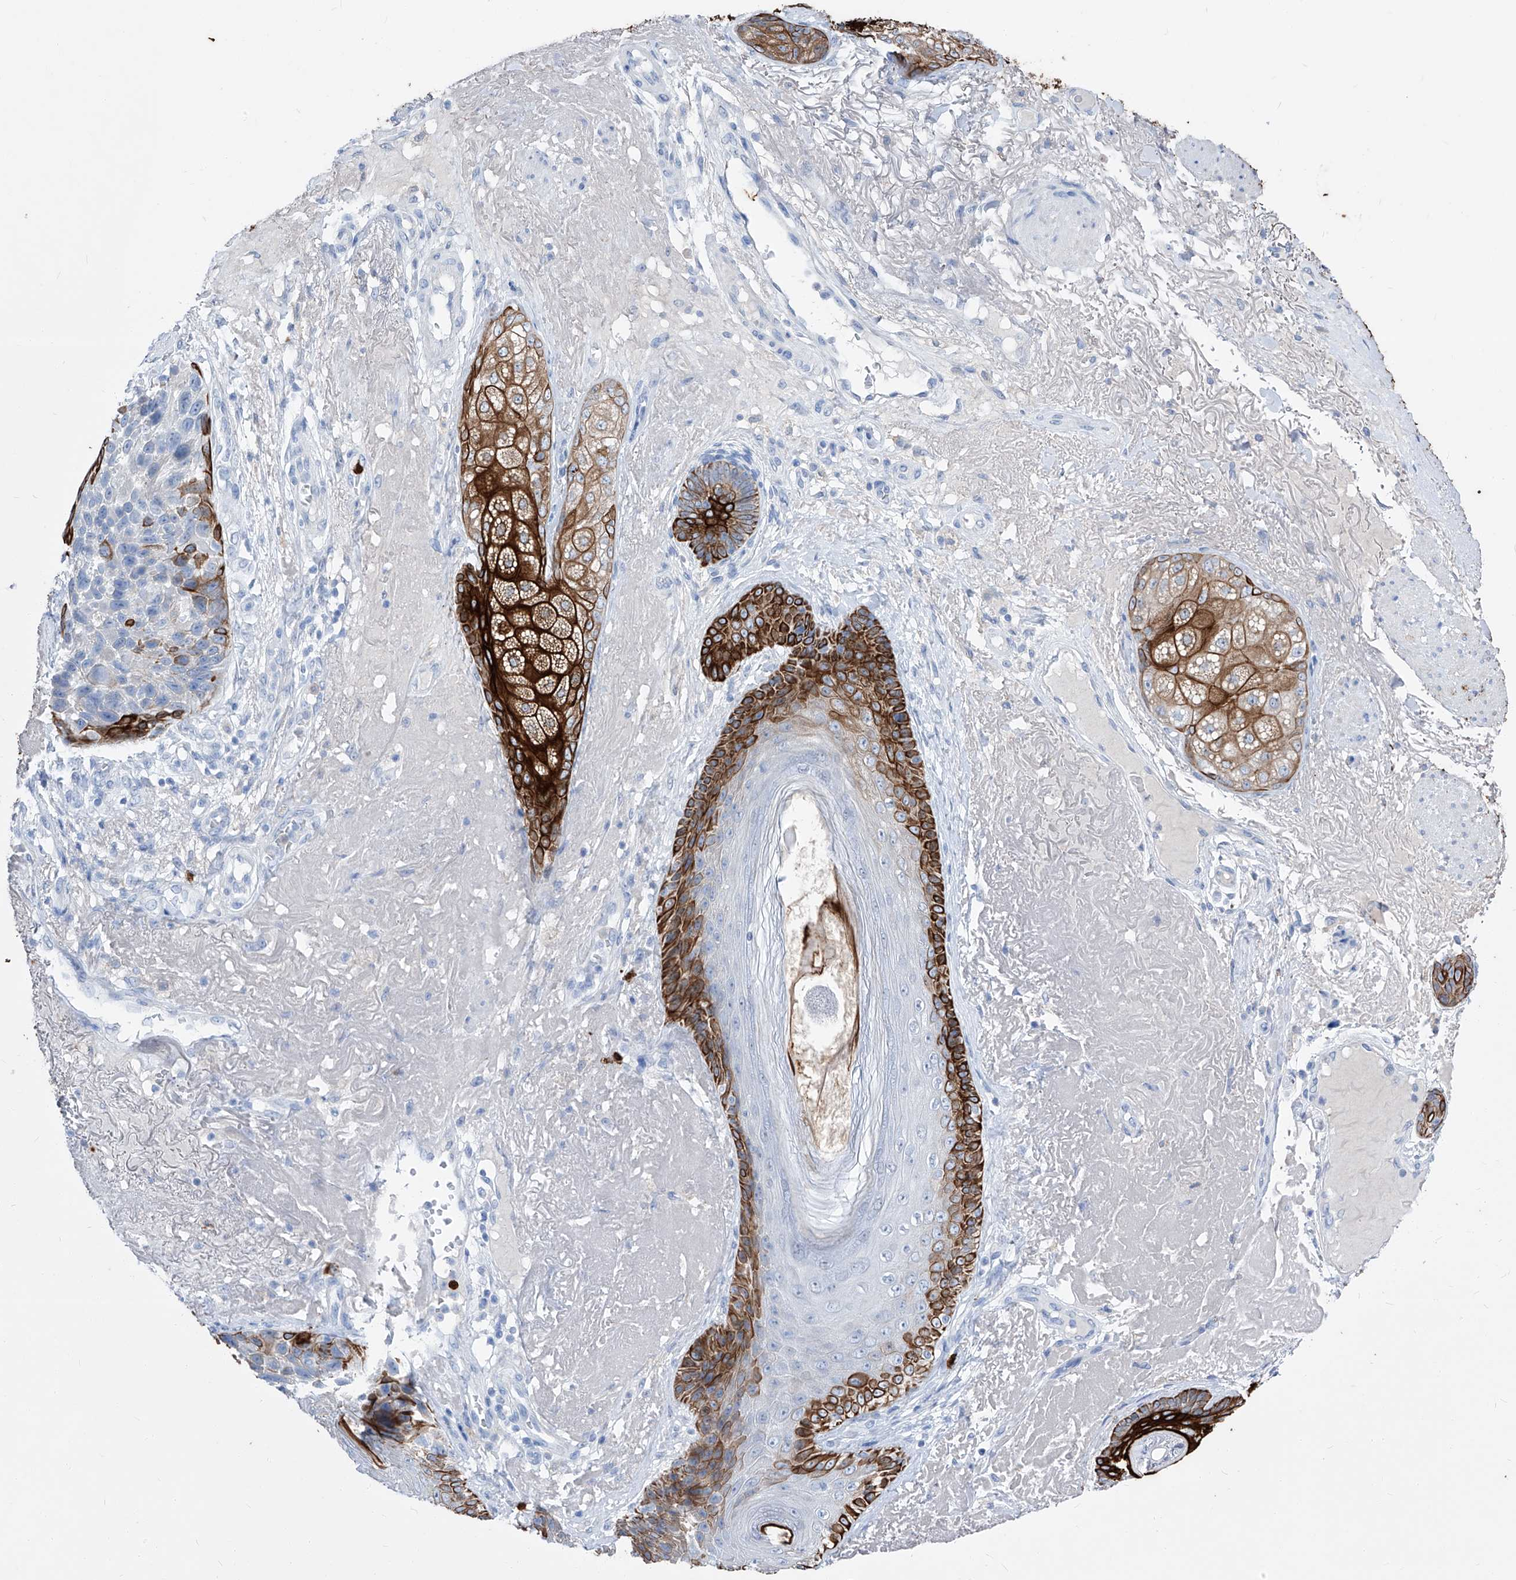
{"staining": {"intensity": "strong", "quantity": "25%-75%", "location": "cytoplasmic/membranous"}, "tissue": "skin cancer", "cell_type": "Tumor cells", "image_type": "cancer", "snomed": [{"axis": "morphology", "description": "Squamous cell carcinoma, NOS"}, {"axis": "topography", "description": "Skin"}], "caption": "This is an image of IHC staining of skin cancer (squamous cell carcinoma), which shows strong expression in the cytoplasmic/membranous of tumor cells.", "gene": "FRS3", "patient": {"sex": "female", "age": 88}}